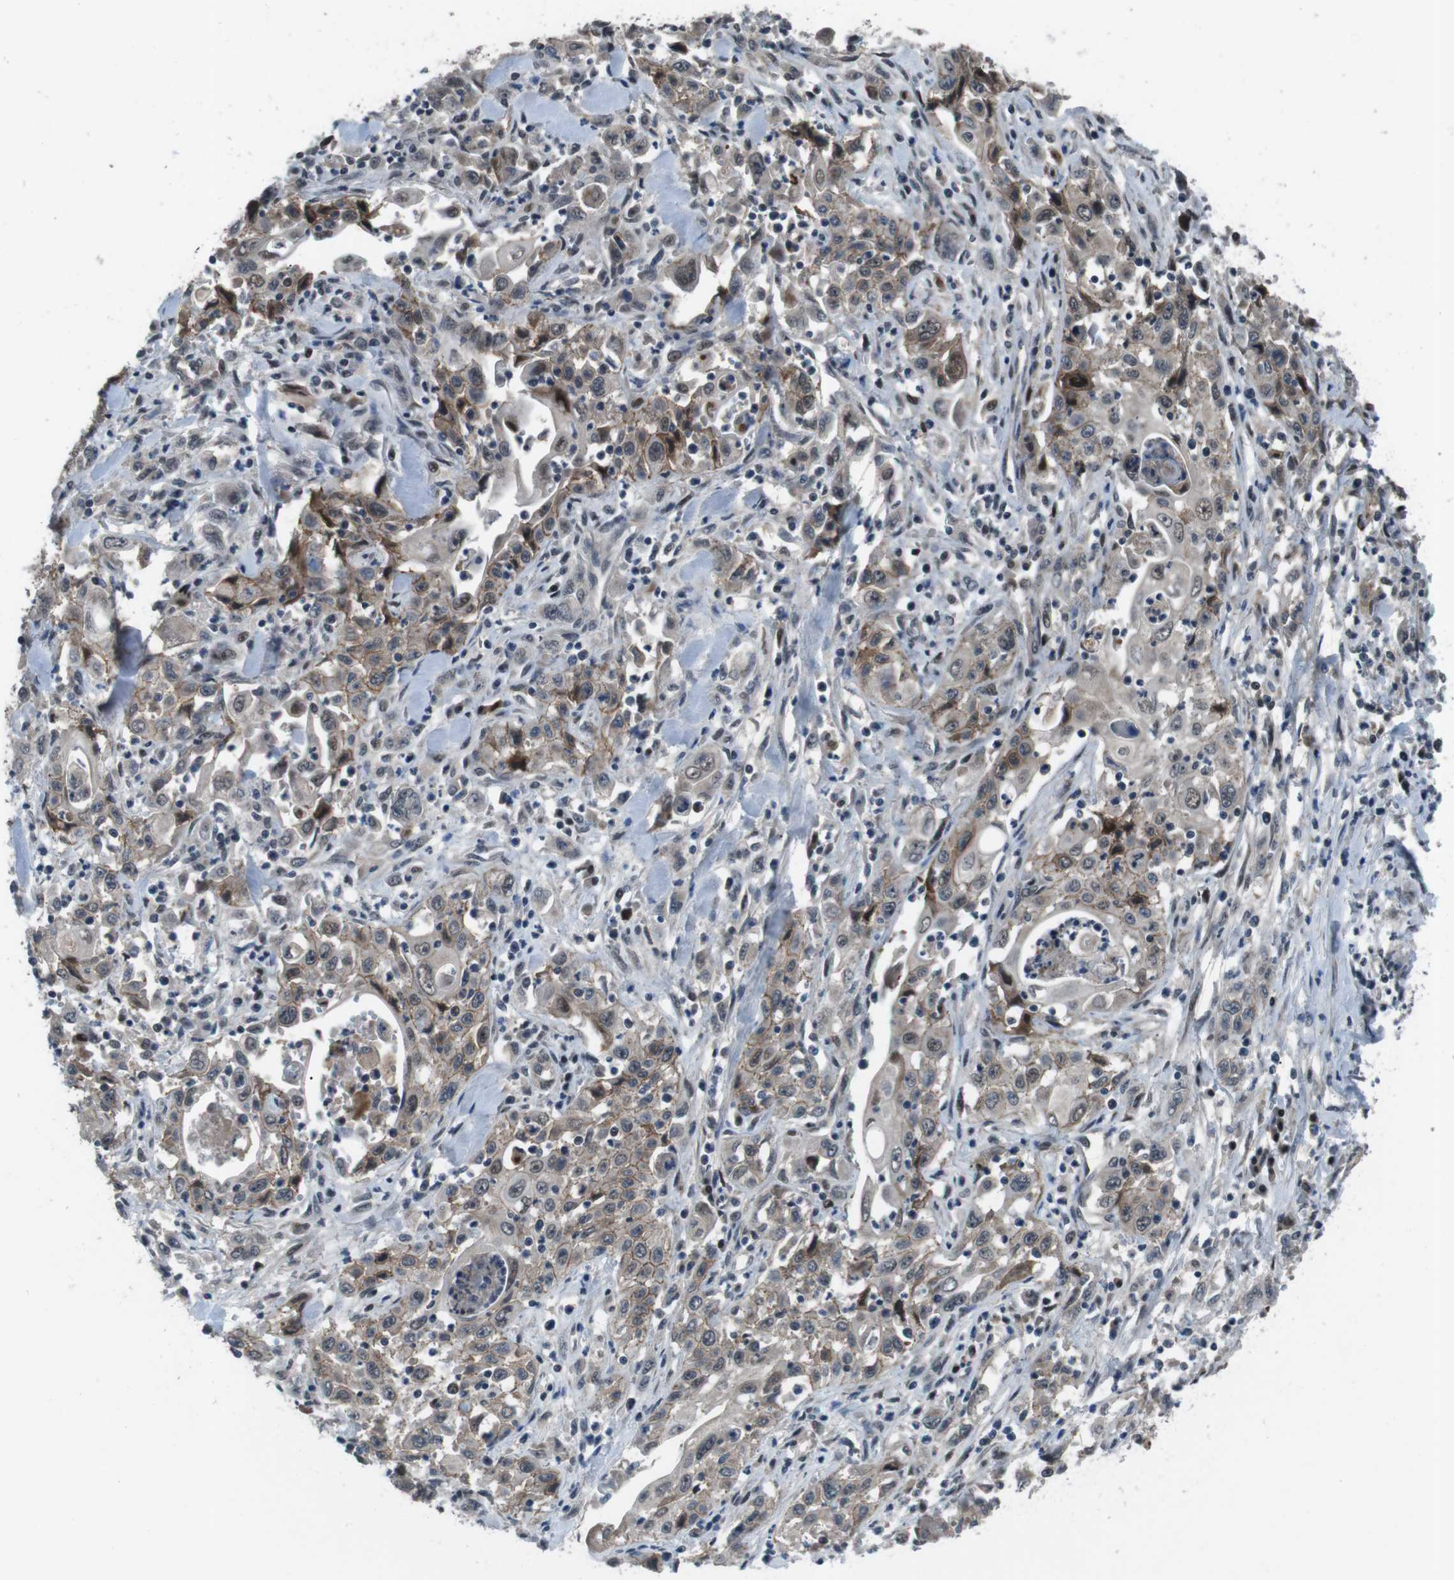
{"staining": {"intensity": "moderate", "quantity": ">75%", "location": "cytoplasmic/membranous"}, "tissue": "pancreatic cancer", "cell_type": "Tumor cells", "image_type": "cancer", "snomed": [{"axis": "morphology", "description": "Adenocarcinoma, NOS"}, {"axis": "topography", "description": "Pancreas"}], "caption": "Protein staining exhibits moderate cytoplasmic/membranous positivity in approximately >75% of tumor cells in pancreatic cancer (adenocarcinoma).", "gene": "LRP5", "patient": {"sex": "male", "age": 70}}